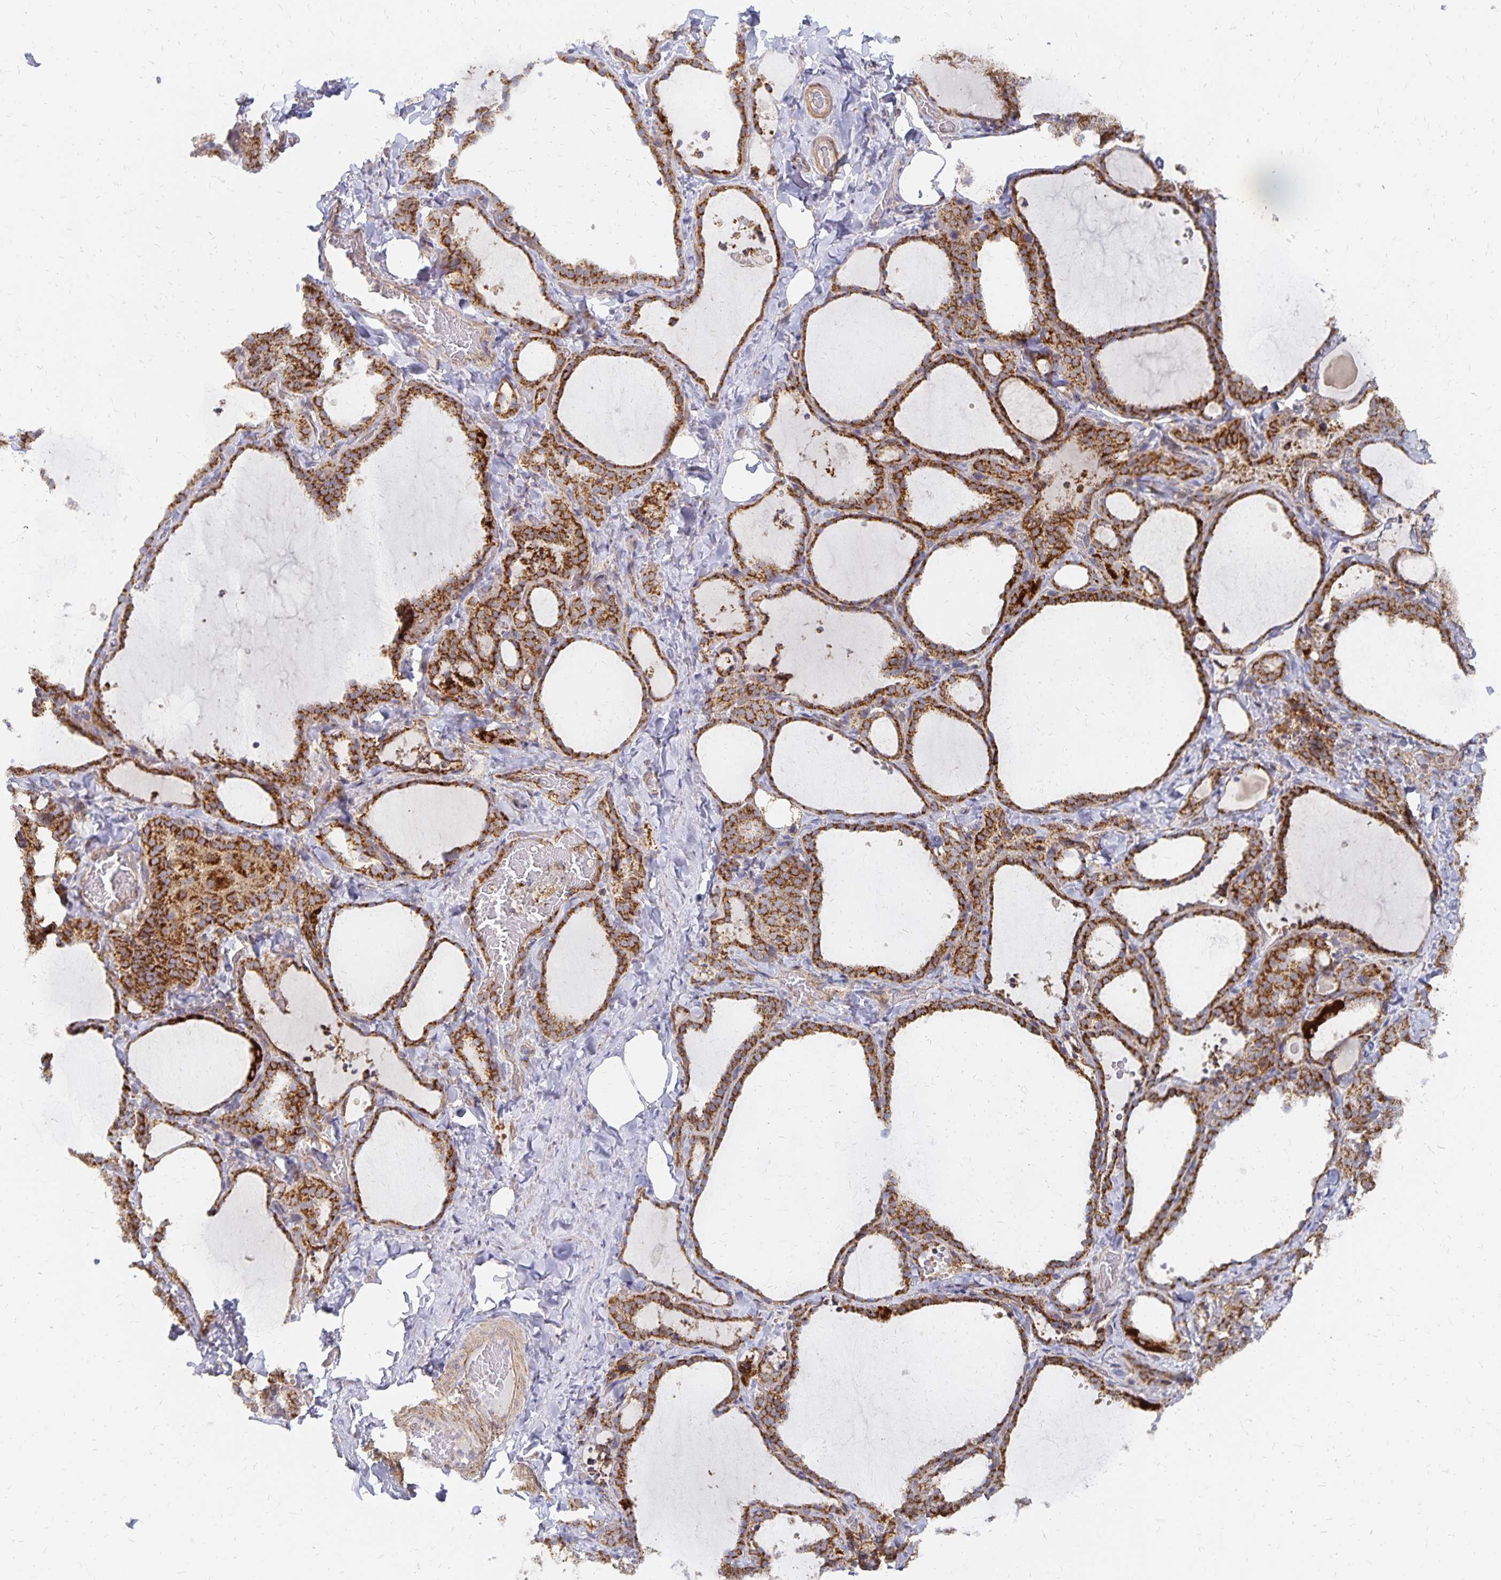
{"staining": {"intensity": "strong", "quantity": ">75%", "location": "cytoplasmic/membranous"}, "tissue": "thyroid gland", "cell_type": "Glandular cells", "image_type": "normal", "snomed": [{"axis": "morphology", "description": "Normal tissue, NOS"}, {"axis": "topography", "description": "Thyroid gland"}], "caption": "Immunohistochemistry (IHC) image of unremarkable thyroid gland: human thyroid gland stained using immunohistochemistry demonstrates high levels of strong protein expression localized specifically in the cytoplasmic/membranous of glandular cells, appearing as a cytoplasmic/membranous brown color.", "gene": "STOML2", "patient": {"sex": "female", "age": 22}}